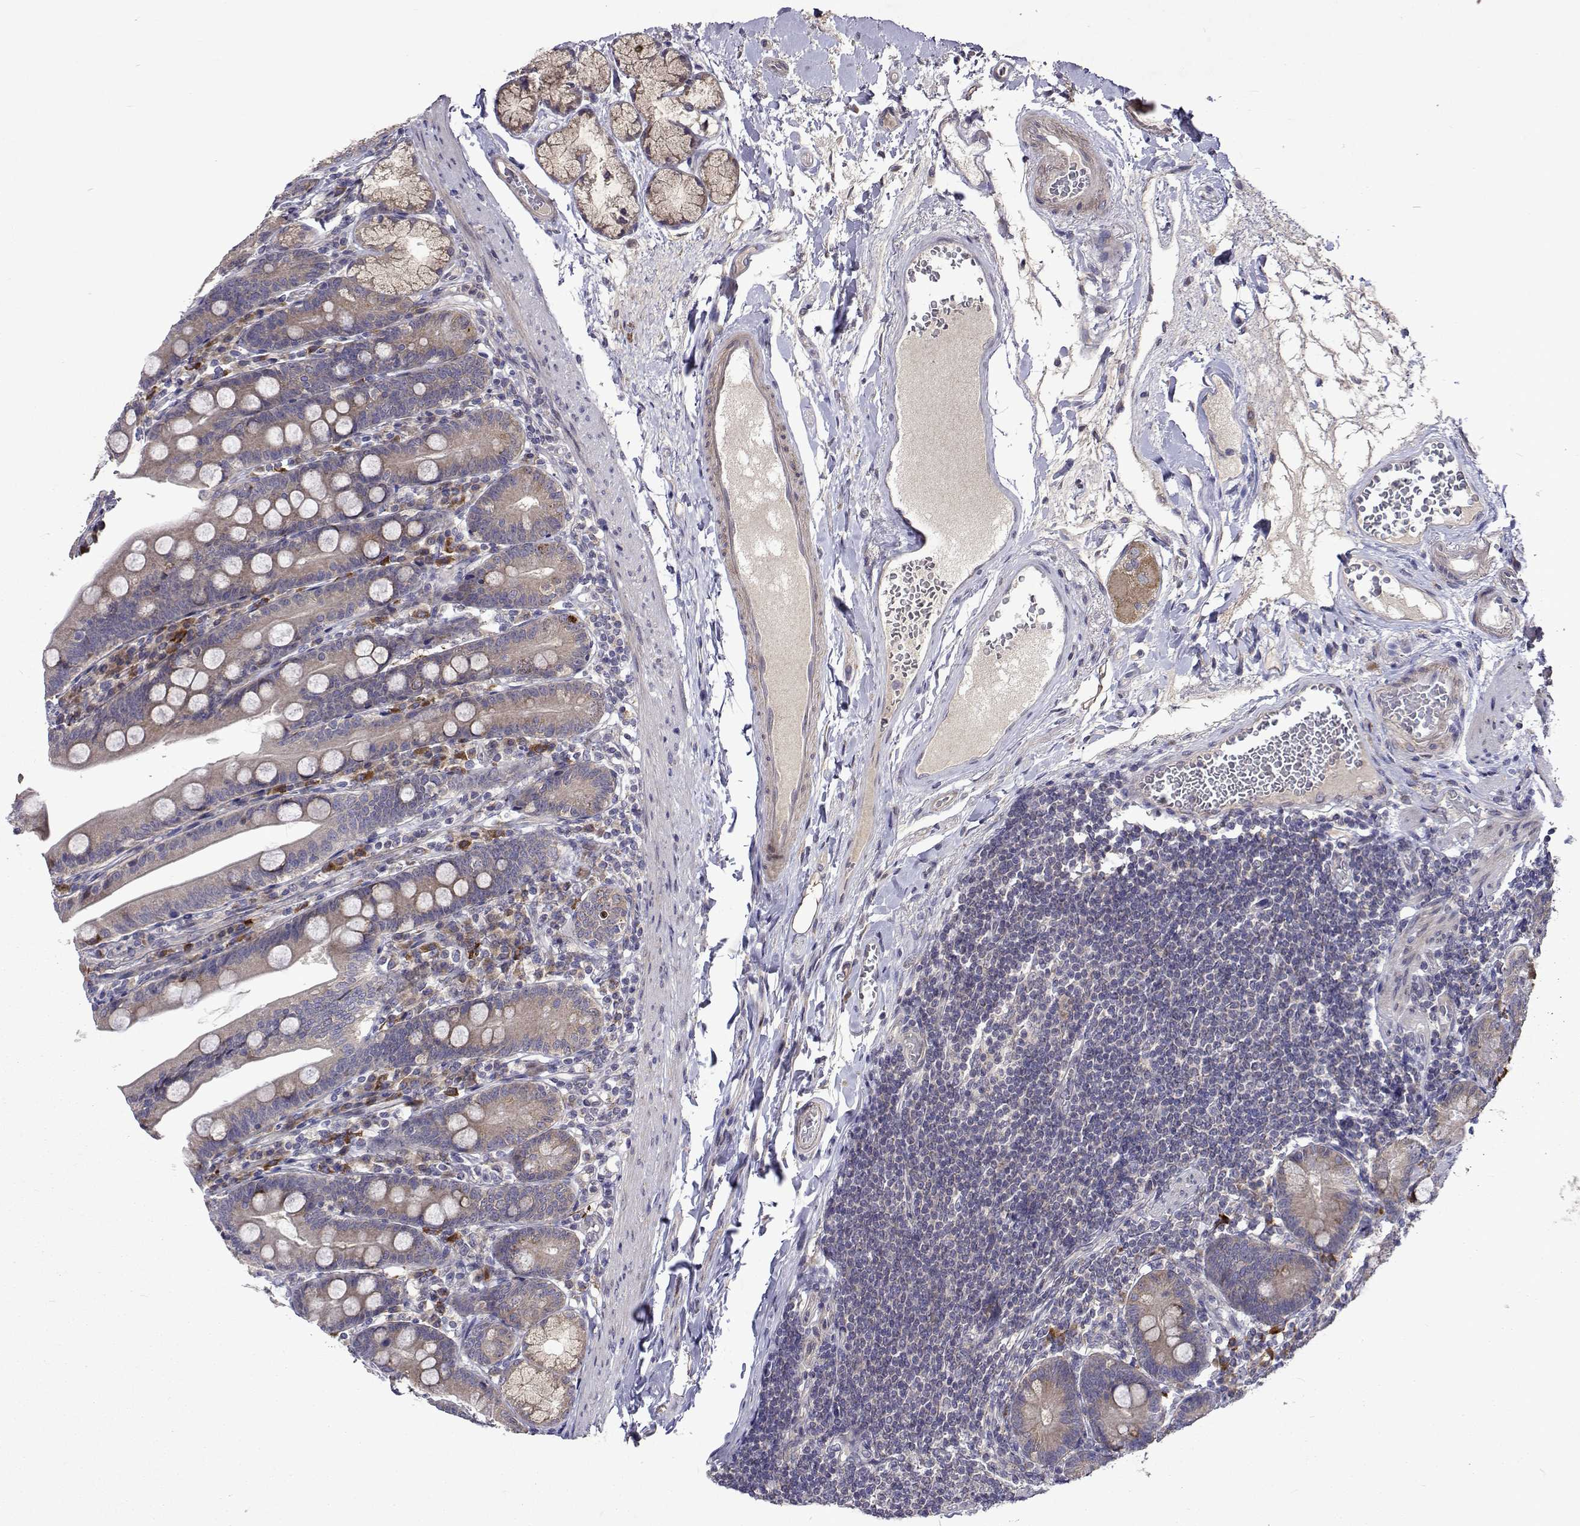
{"staining": {"intensity": "weak", "quantity": "25%-75%", "location": "cytoplasmic/membranous"}, "tissue": "duodenum", "cell_type": "Glandular cells", "image_type": "normal", "snomed": [{"axis": "morphology", "description": "Normal tissue, NOS"}, {"axis": "topography", "description": "Duodenum"}], "caption": "Duodenum stained for a protein (brown) shows weak cytoplasmic/membranous positive staining in approximately 25%-75% of glandular cells.", "gene": "TARBP2", "patient": {"sex": "female", "age": 67}}